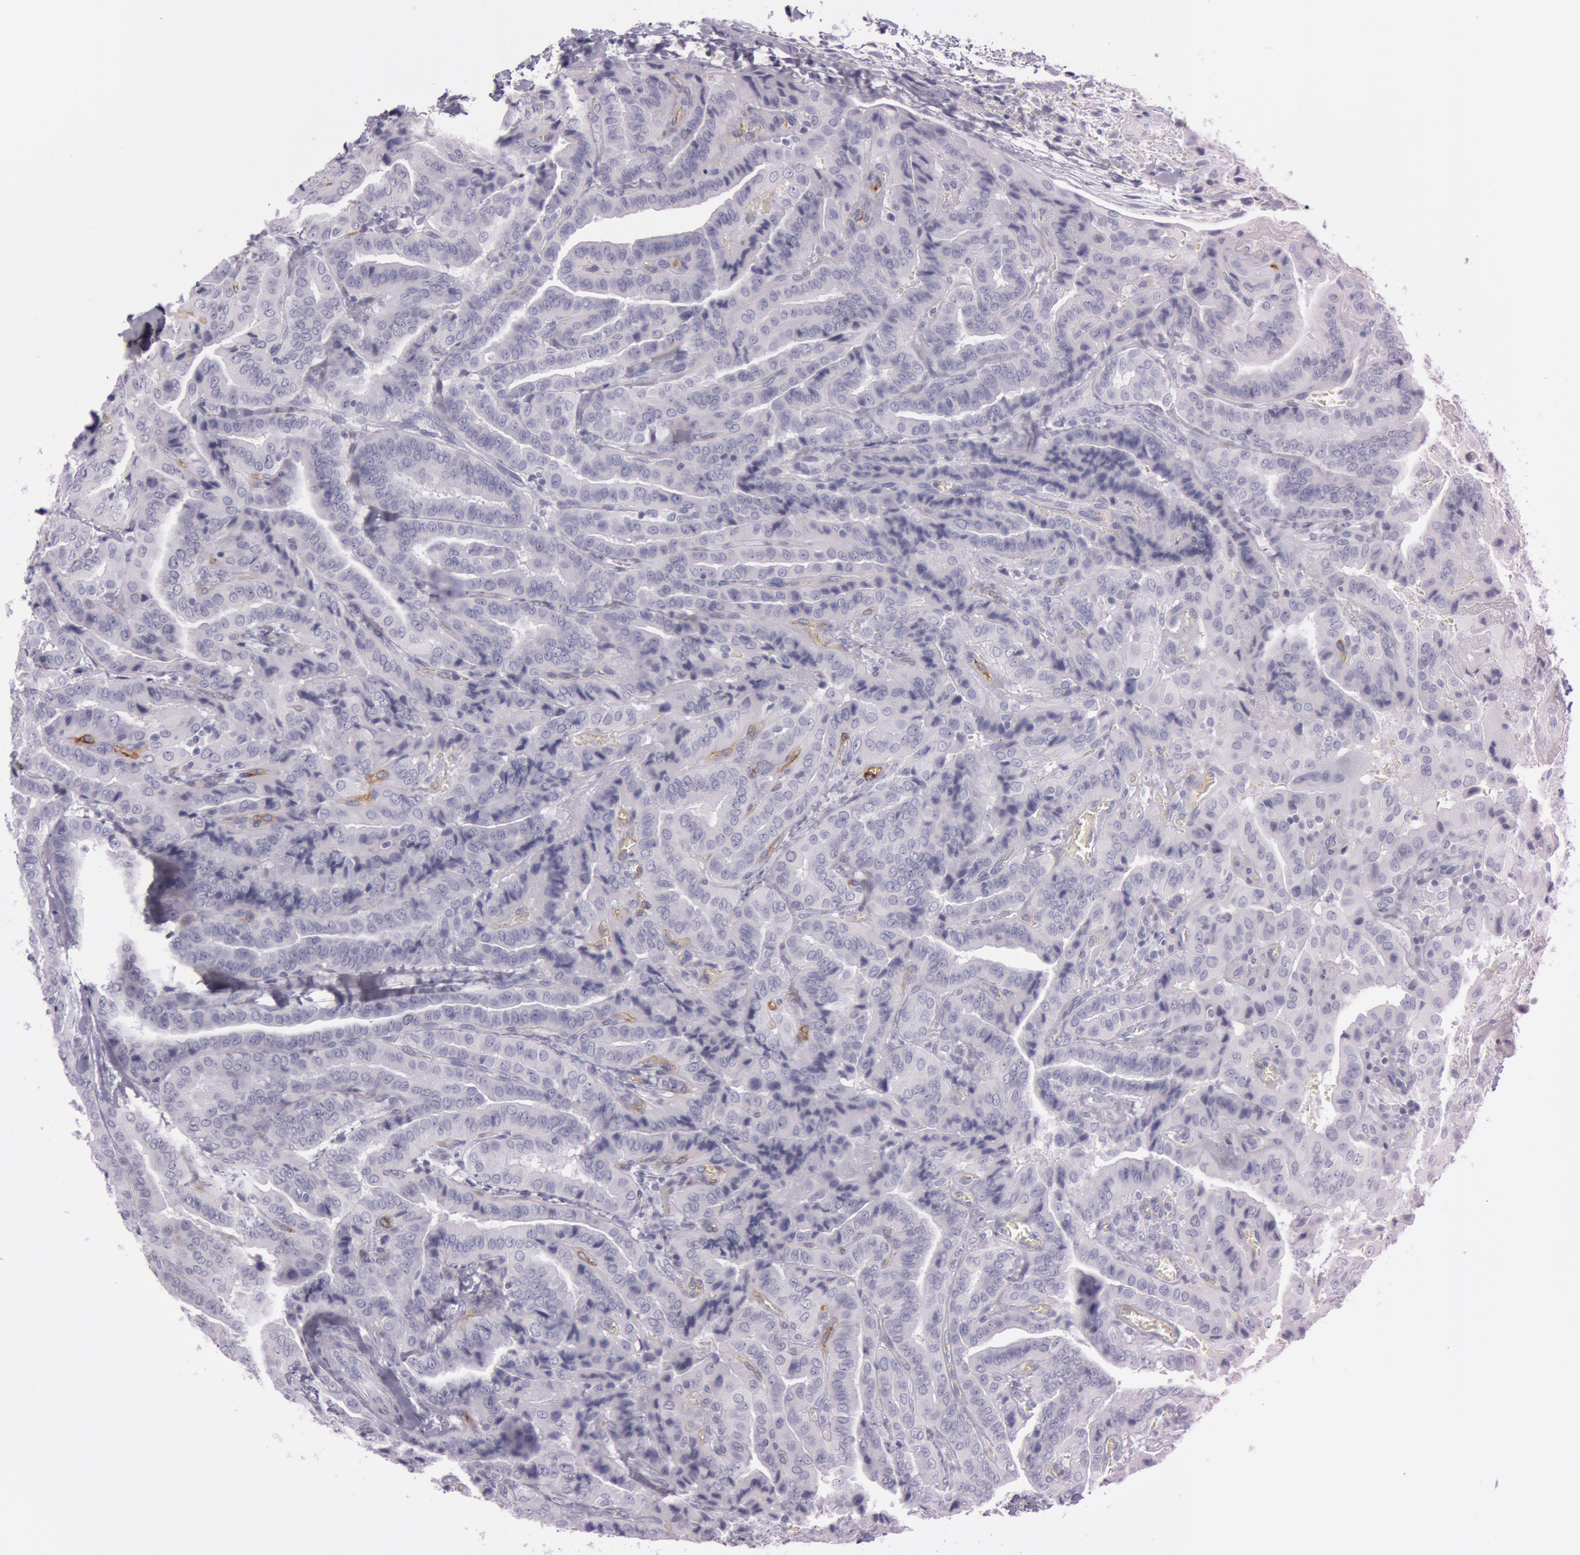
{"staining": {"intensity": "negative", "quantity": "none", "location": "none"}, "tissue": "thyroid cancer", "cell_type": "Tumor cells", "image_type": "cancer", "snomed": [{"axis": "morphology", "description": "Papillary adenocarcinoma, NOS"}, {"axis": "topography", "description": "Thyroid gland"}], "caption": "Immunohistochemical staining of human thyroid cancer (papillary adenocarcinoma) displays no significant staining in tumor cells. (DAB (3,3'-diaminobenzidine) immunohistochemistry, high magnification).", "gene": "FOLH1", "patient": {"sex": "female", "age": 71}}